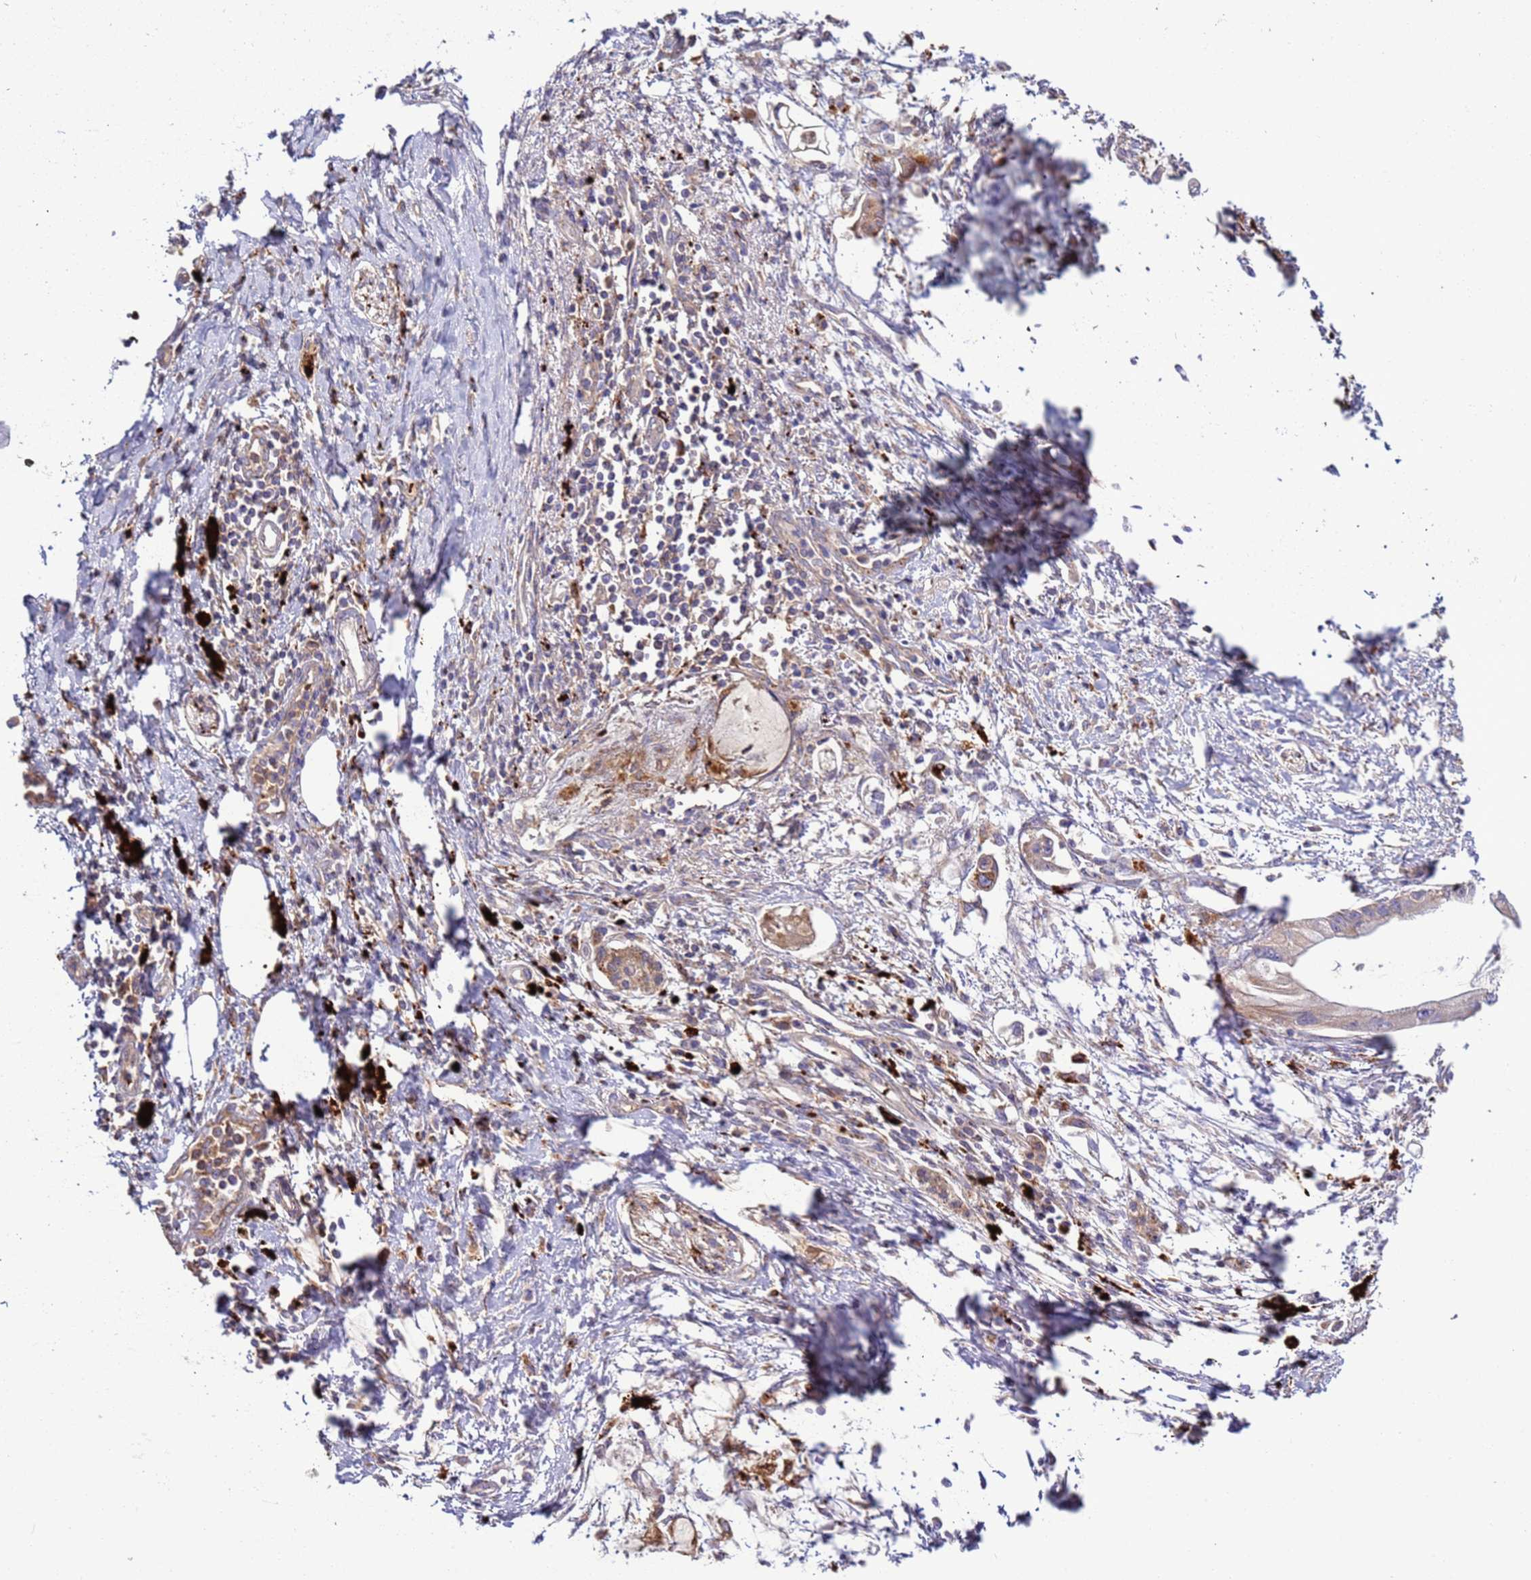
{"staining": {"intensity": "negative", "quantity": "none", "location": "none"}, "tissue": "pancreatic cancer", "cell_type": "Tumor cells", "image_type": "cancer", "snomed": [{"axis": "morphology", "description": "Adenocarcinoma, NOS"}, {"axis": "topography", "description": "Pancreas"}], "caption": "The micrograph reveals no staining of tumor cells in pancreatic cancer.", "gene": "VPS36", "patient": {"sex": "male", "age": 48}}